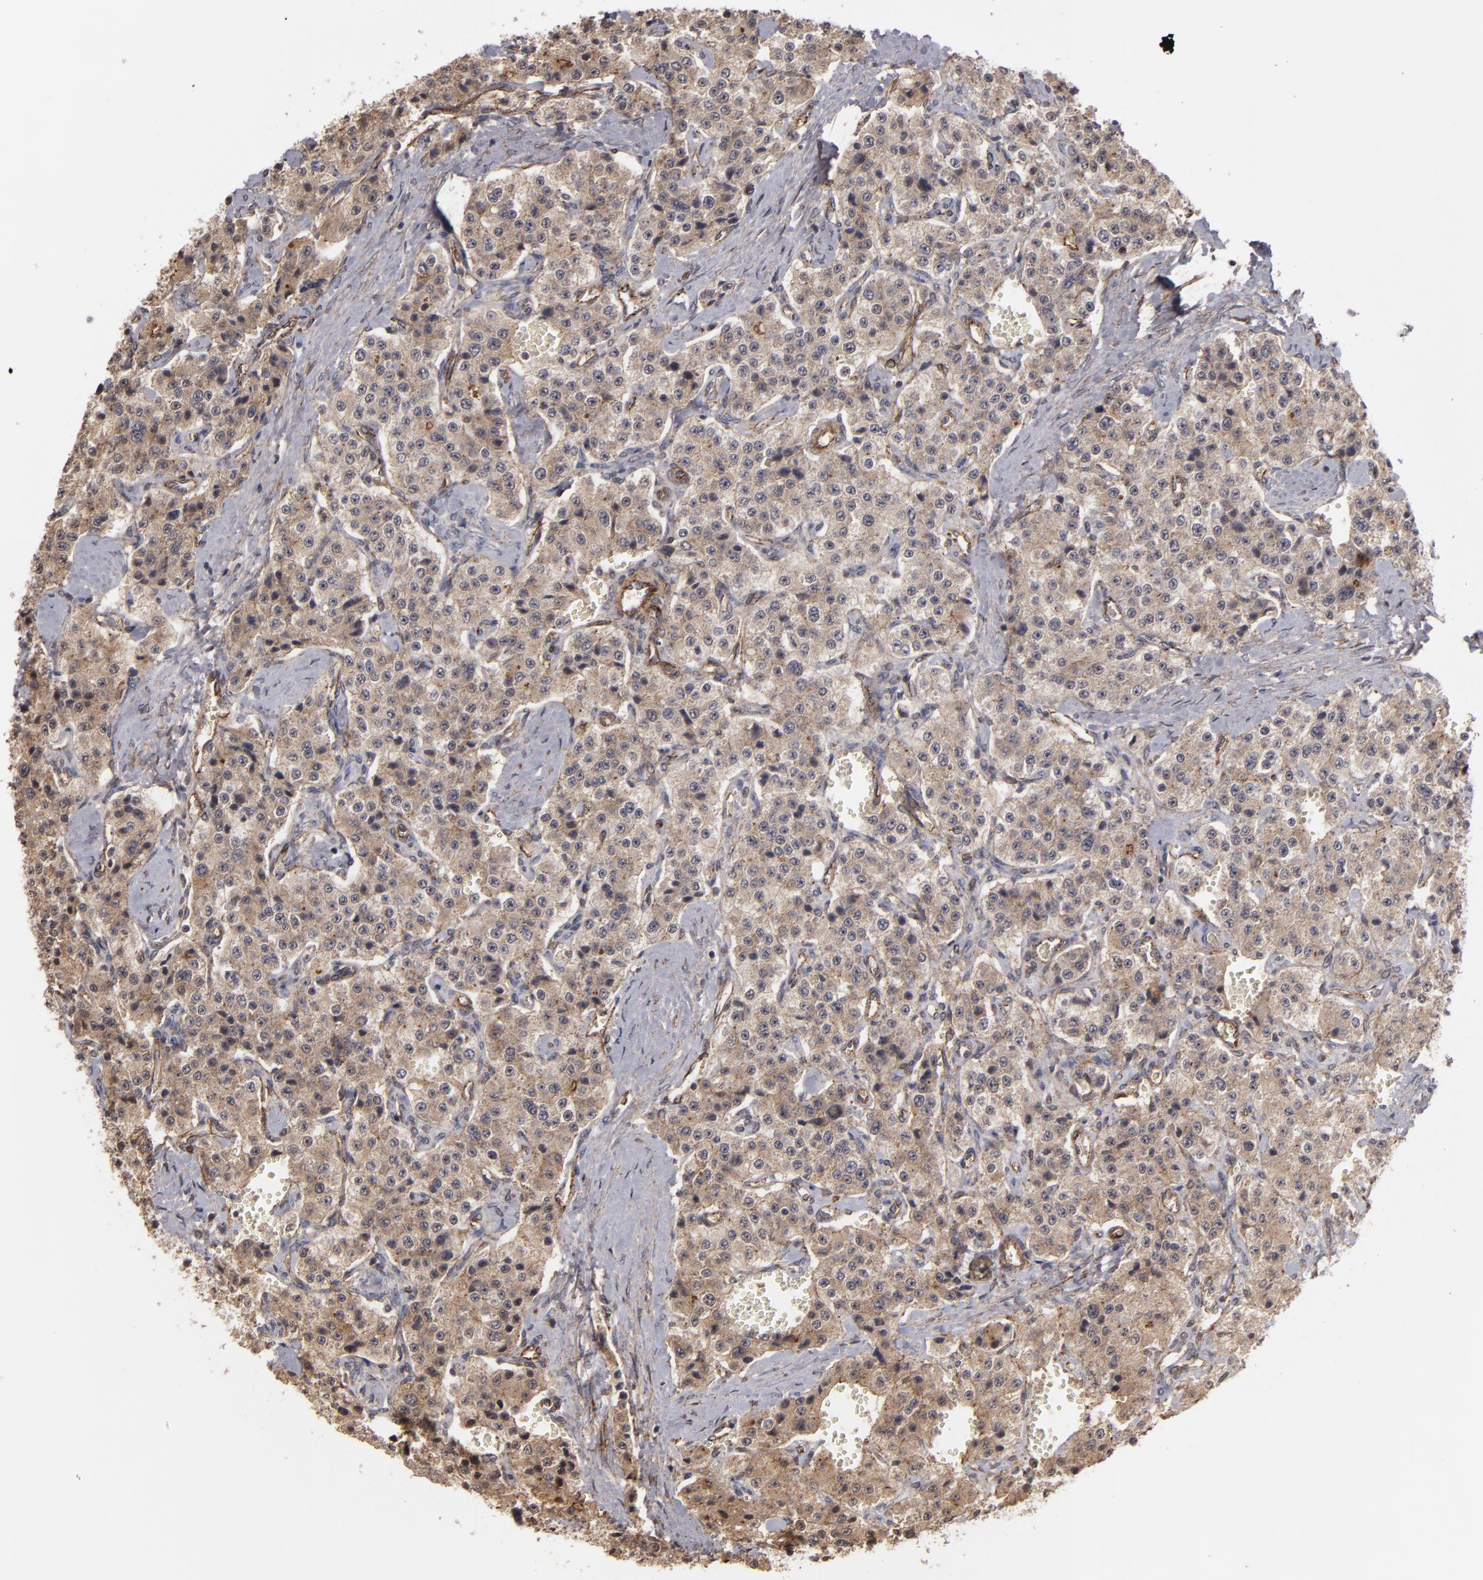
{"staining": {"intensity": "moderate", "quantity": ">75%", "location": "cytoplasmic/membranous"}, "tissue": "carcinoid", "cell_type": "Tumor cells", "image_type": "cancer", "snomed": [{"axis": "morphology", "description": "Carcinoid, malignant, NOS"}, {"axis": "topography", "description": "Small intestine"}], "caption": "Carcinoid stained for a protein (brown) shows moderate cytoplasmic/membranous positive staining in about >75% of tumor cells.", "gene": "TJP1", "patient": {"sex": "male", "age": 52}}